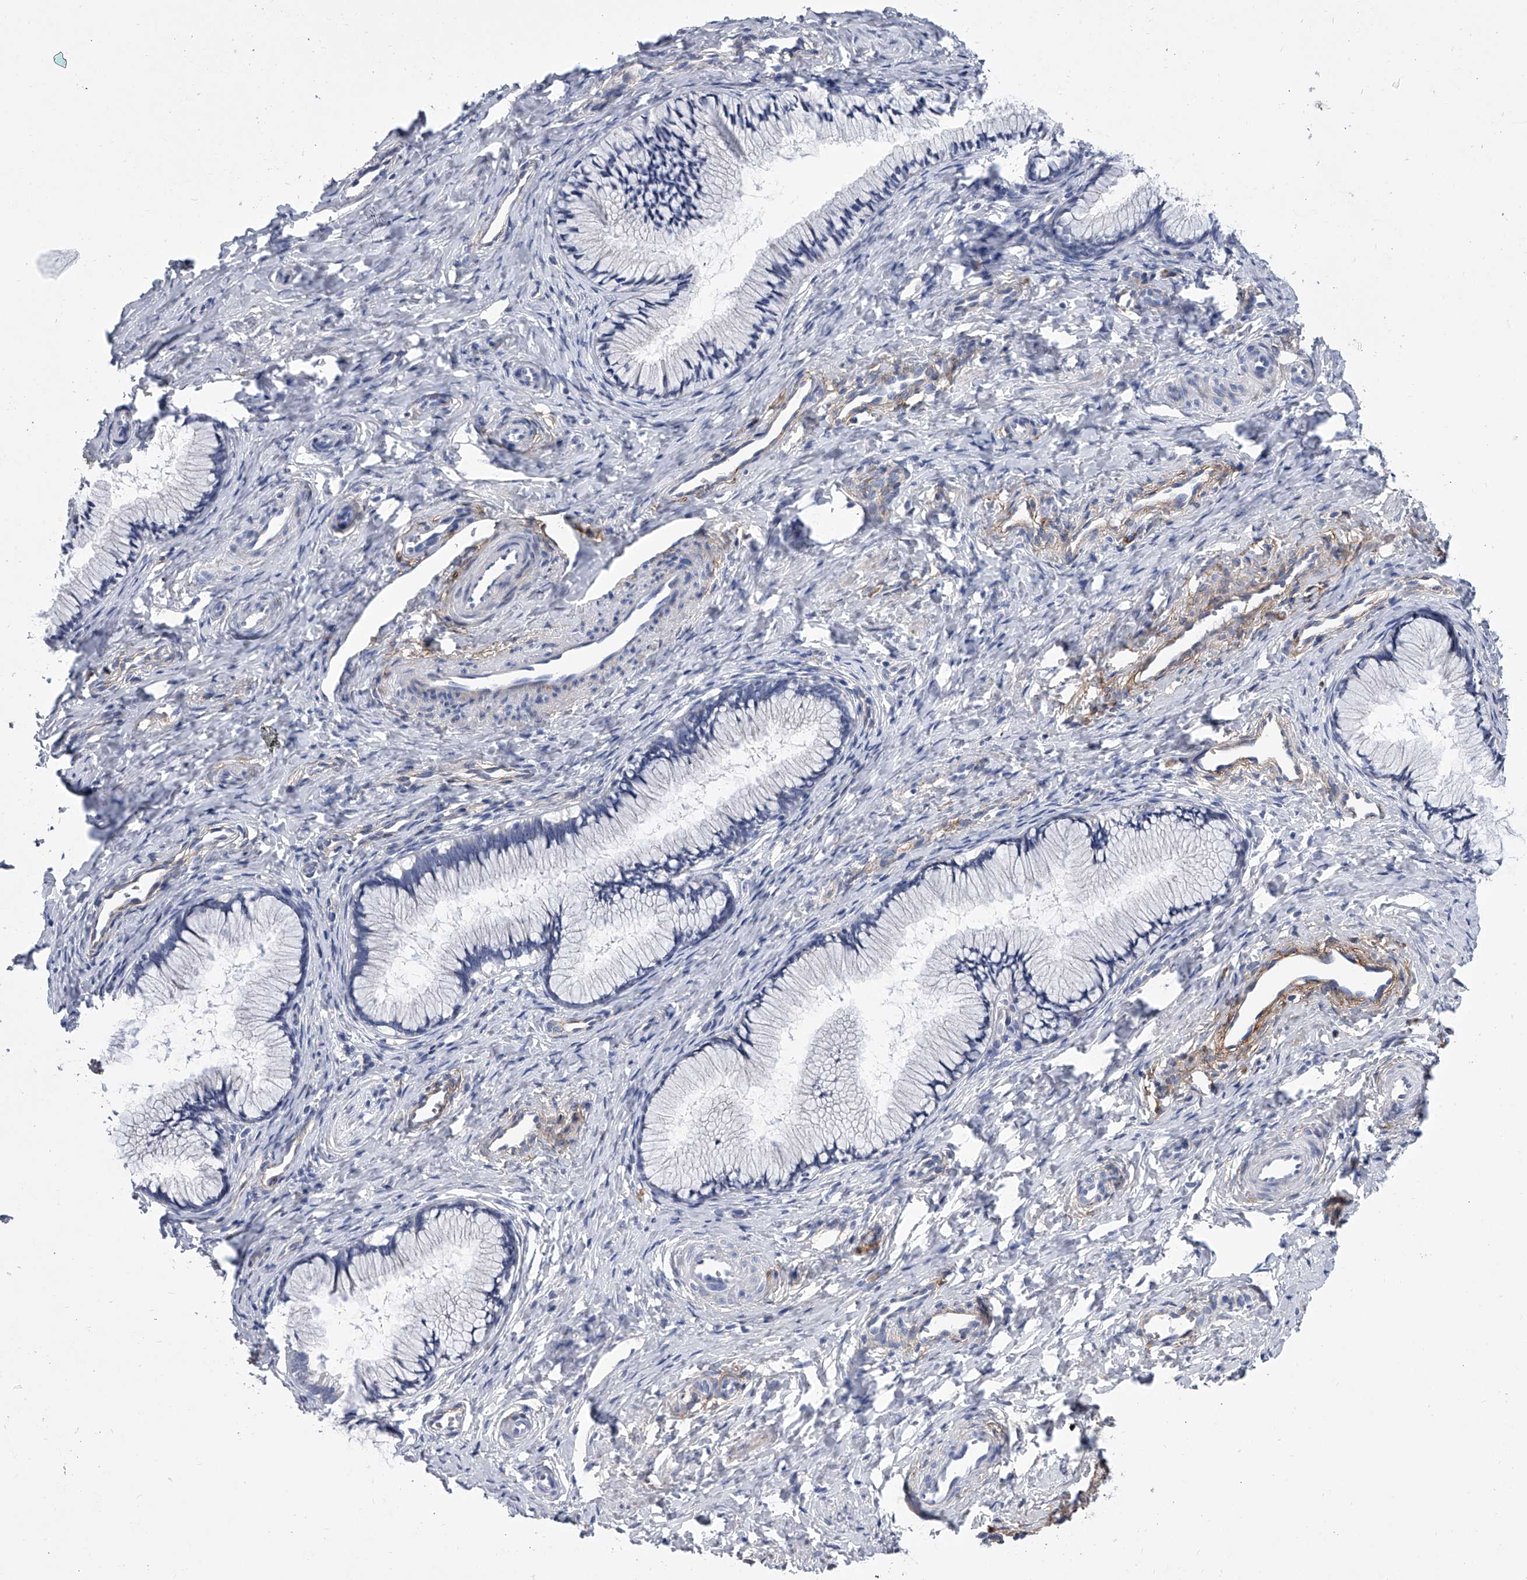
{"staining": {"intensity": "negative", "quantity": "none", "location": "none"}, "tissue": "cervix", "cell_type": "Glandular cells", "image_type": "normal", "snomed": [{"axis": "morphology", "description": "Normal tissue, NOS"}, {"axis": "topography", "description": "Cervix"}], "caption": "Immunohistochemistry photomicrograph of benign cervix stained for a protein (brown), which displays no expression in glandular cells. (Brightfield microscopy of DAB (3,3'-diaminobenzidine) IHC at high magnification).", "gene": "ALG14", "patient": {"sex": "female", "age": 27}}